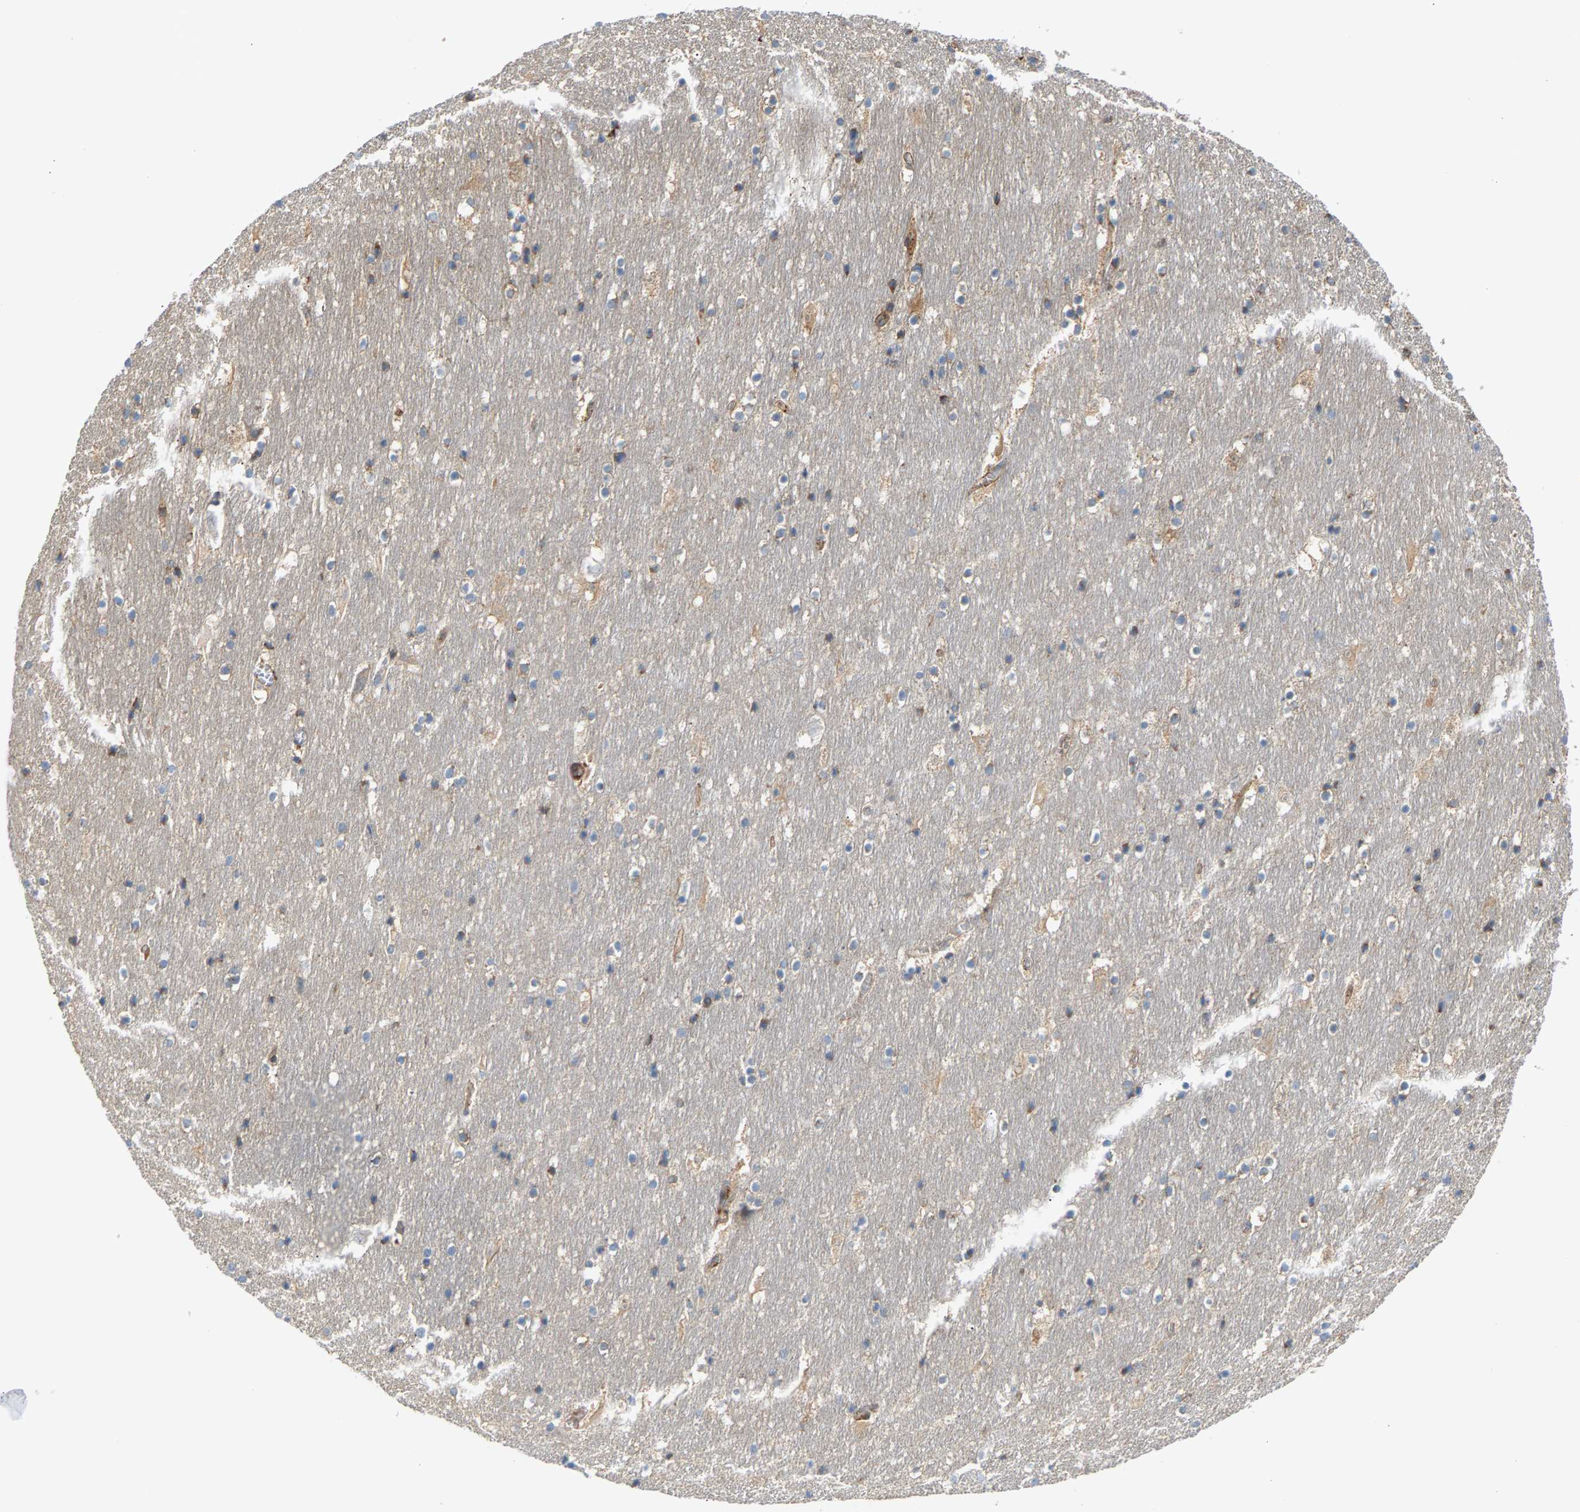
{"staining": {"intensity": "moderate", "quantity": "<25%", "location": "cytoplasmic/membranous"}, "tissue": "hippocampus", "cell_type": "Glial cells", "image_type": "normal", "snomed": [{"axis": "morphology", "description": "Normal tissue, NOS"}, {"axis": "topography", "description": "Hippocampus"}], "caption": "Immunohistochemistry (IHC) (DAB (3,3'-diaminobenzidine)) staining of unremarkable hippocampus reveals moderate cytoplasmic/membranous protein staining in approximately <25% of glial cells. The staining was performed using DAB (3,3'-diaminobenzidine), with brown indicating positive protein expression. Nuclei are stained blue with hematoxylin.", "gene": "KRTAP27", "patient": {"sex": "male", "age": 45}}